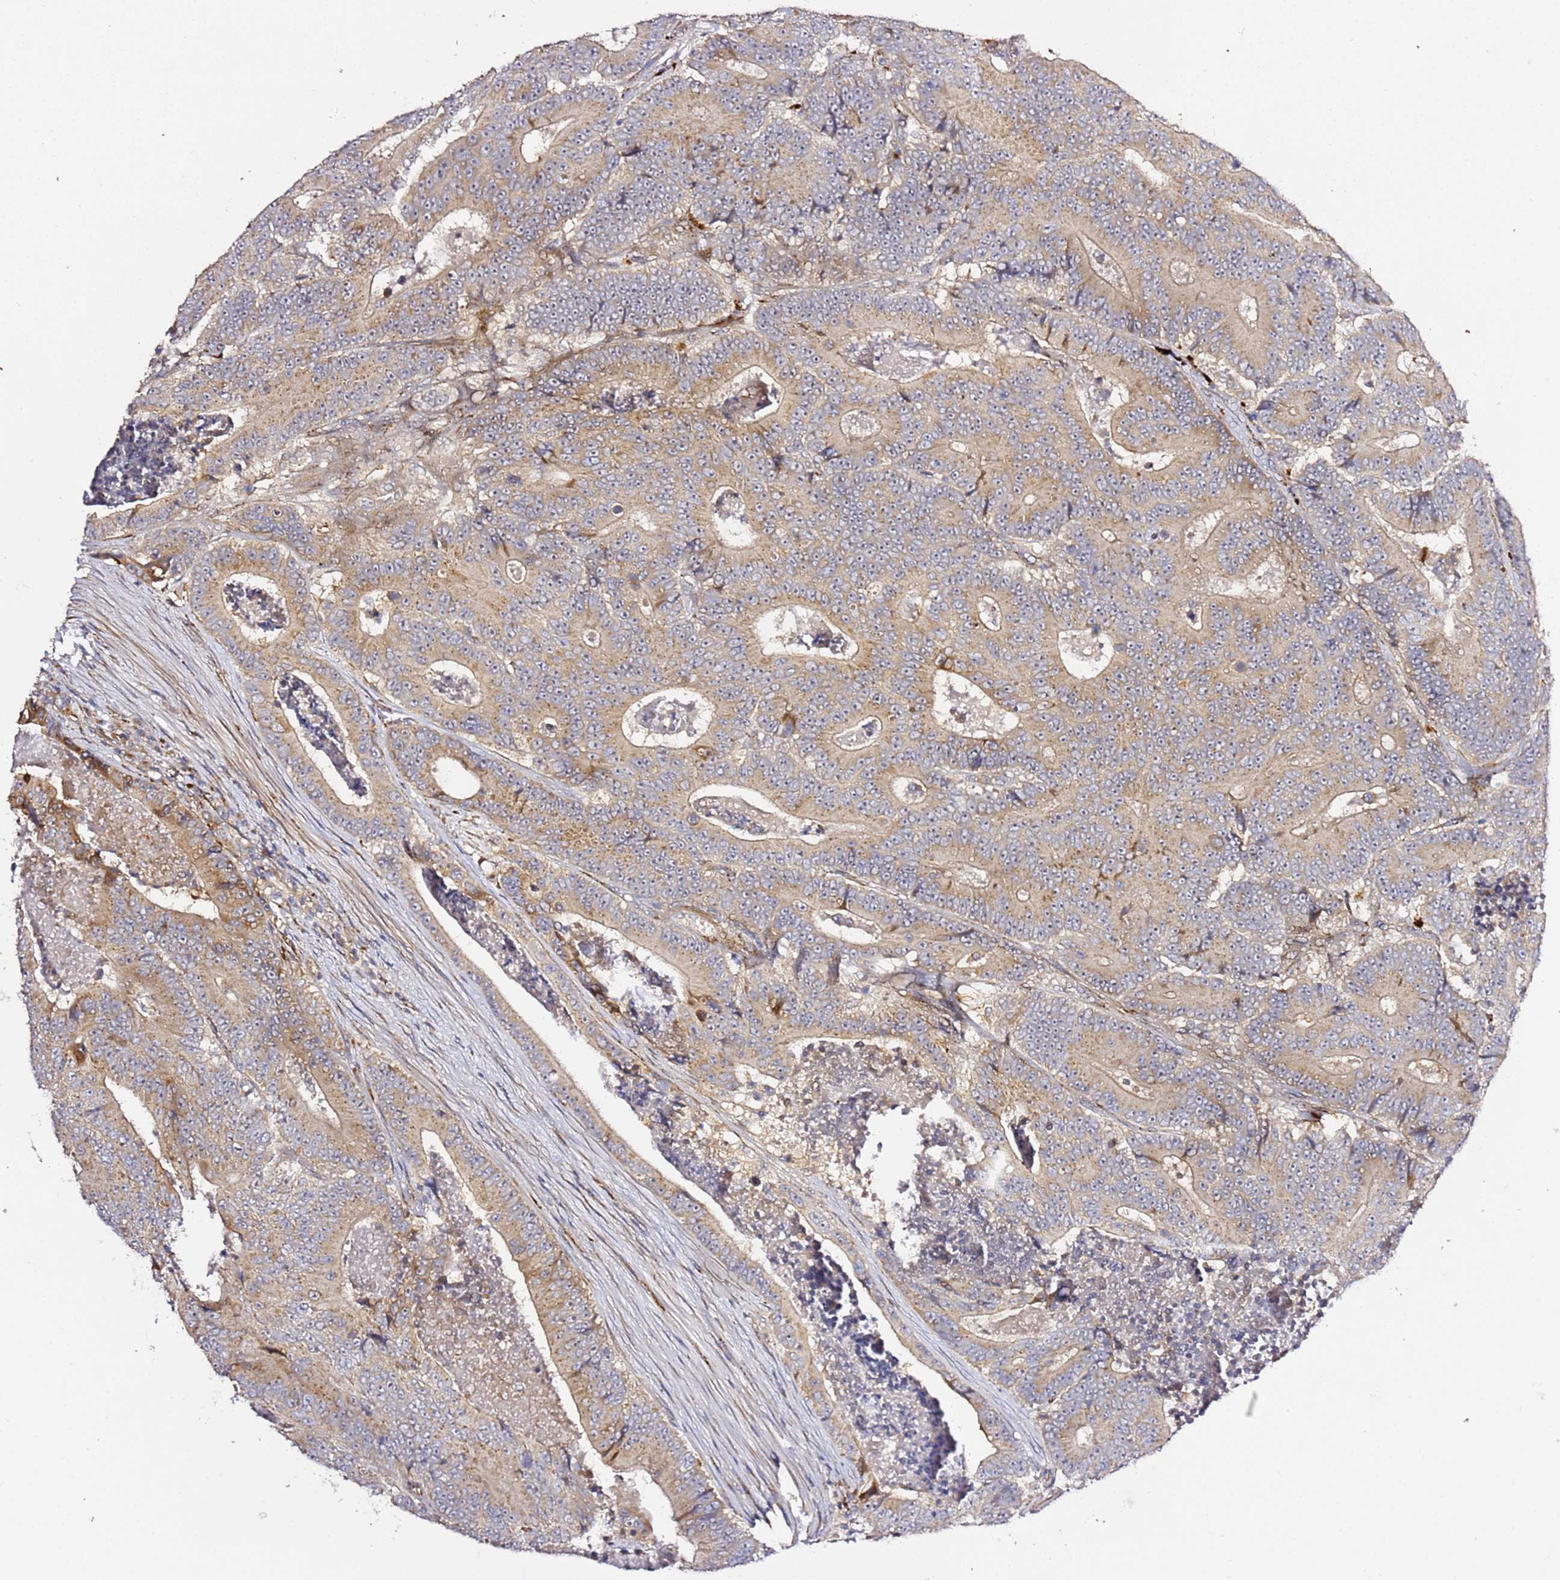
{"staining": {"intensity": "weak", "quantity": ">75%", "location": "cytoplasmic/membranous"}, "tissue": "colorectal cancer", "cell_type": "Tumor cells", "image_type": "cancer", "snomed": [{"axis": "morphology", "description": "Adenocarcinoma, NOS"}, {"axis": "topography", "description": "Colon"}], "caption": "Weak cytoplasmic/membranous protein positivity is present in about >75% of tumor cells in colorectal cancer.", "gene": "PVRIG", "patient": {"sex": "male", "age": 83}}